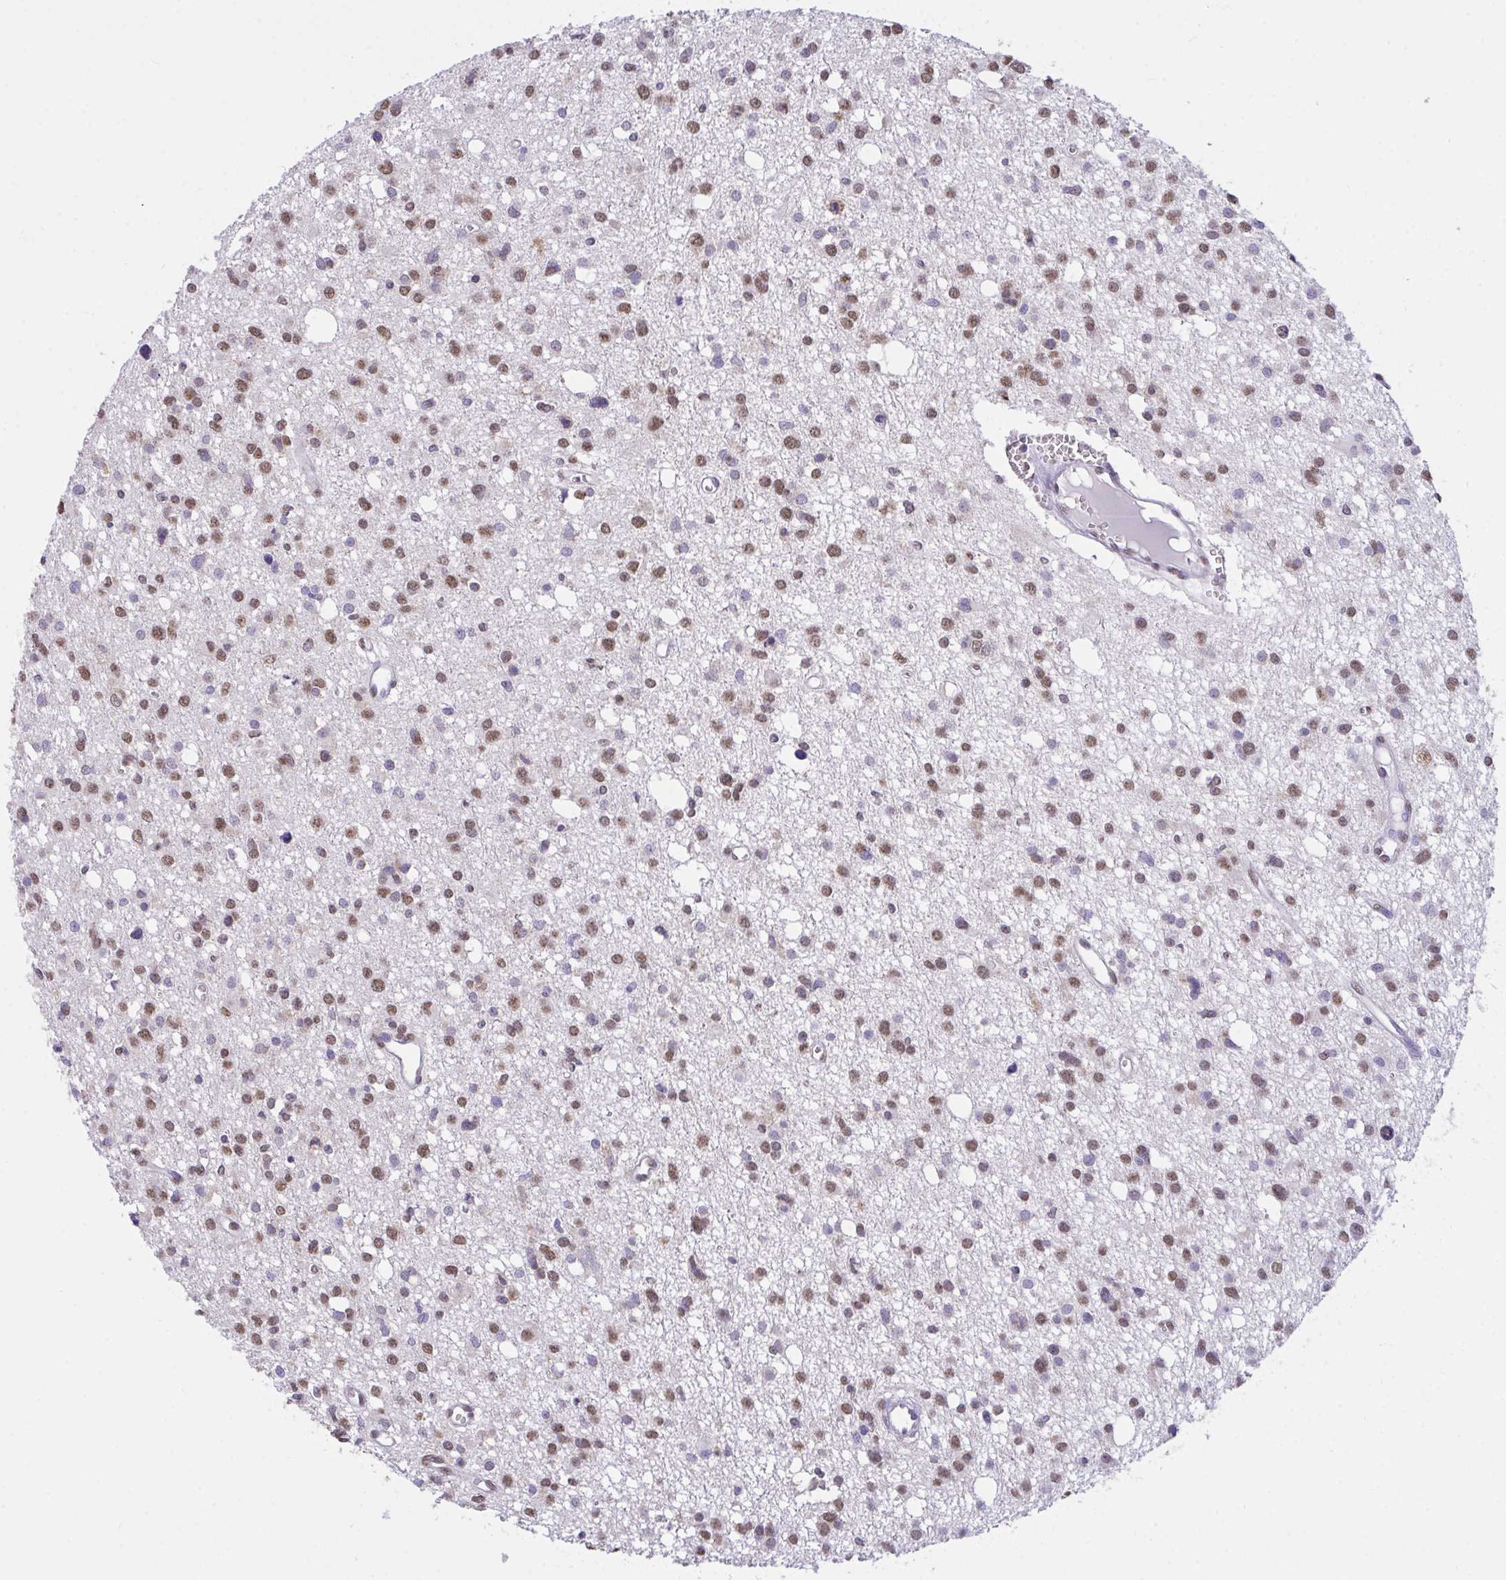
{"staining": {"intensity": "moderate", "quantity": ">75%", "location": "nuclear"}, "tissue": "glioma", "cell_type": "Tumor cells", "image_type": "cancer", "snomed": [{"axis": "morphology", "description": "Glioma, malignant, High grade"}, {"axis": "topography", "description": "Brain"}], "caption": "Glioma stained with a protein marker exhibits moderate staining in tumor cells.", "gene": "SEMA6B", "patient": {"sex": "male", "age": 23}}